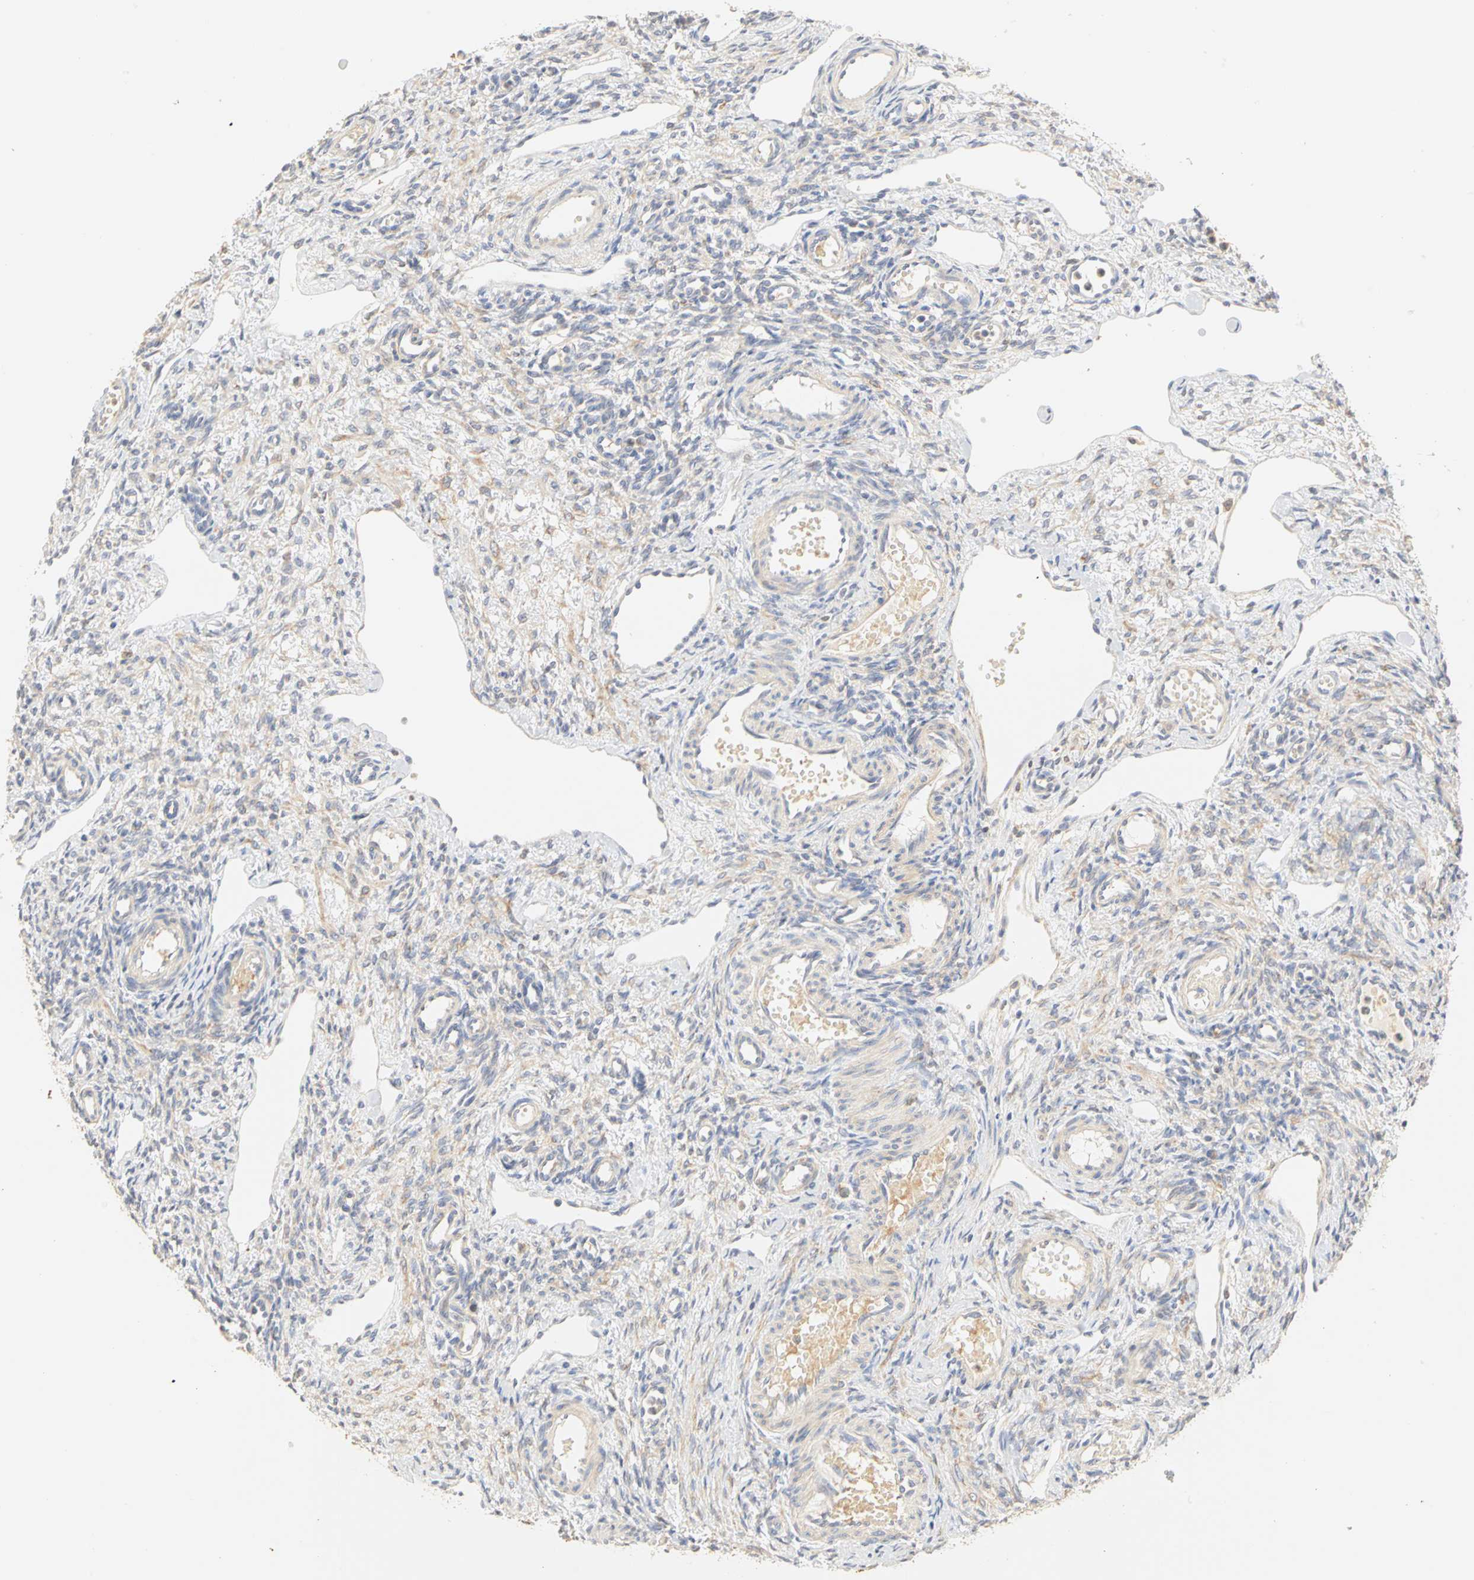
{"staining": {"intensity": "negative", "quantity": "none", "location": "none"}, "tissue": "ovary", "cell_type": "Follicle cells", "image_type": "normal", "snomed": [{"axis": "morphology", "description": "Normal tissue, NOS"}, {"axis": "topography", "description": "Ovary"}], "caption": "An immunohistochemistry micrograph of benign ovary is shown. There is no staining in follicle cells of ovary. (Stains: DAB (3,3'-diaminobenzidine) IHC with hematoxylin counter stain, Microscopy: brightfield microscopy at high magnification).", "gene": "GNRH2", "patient": {"sex": "female", "age": 33}}